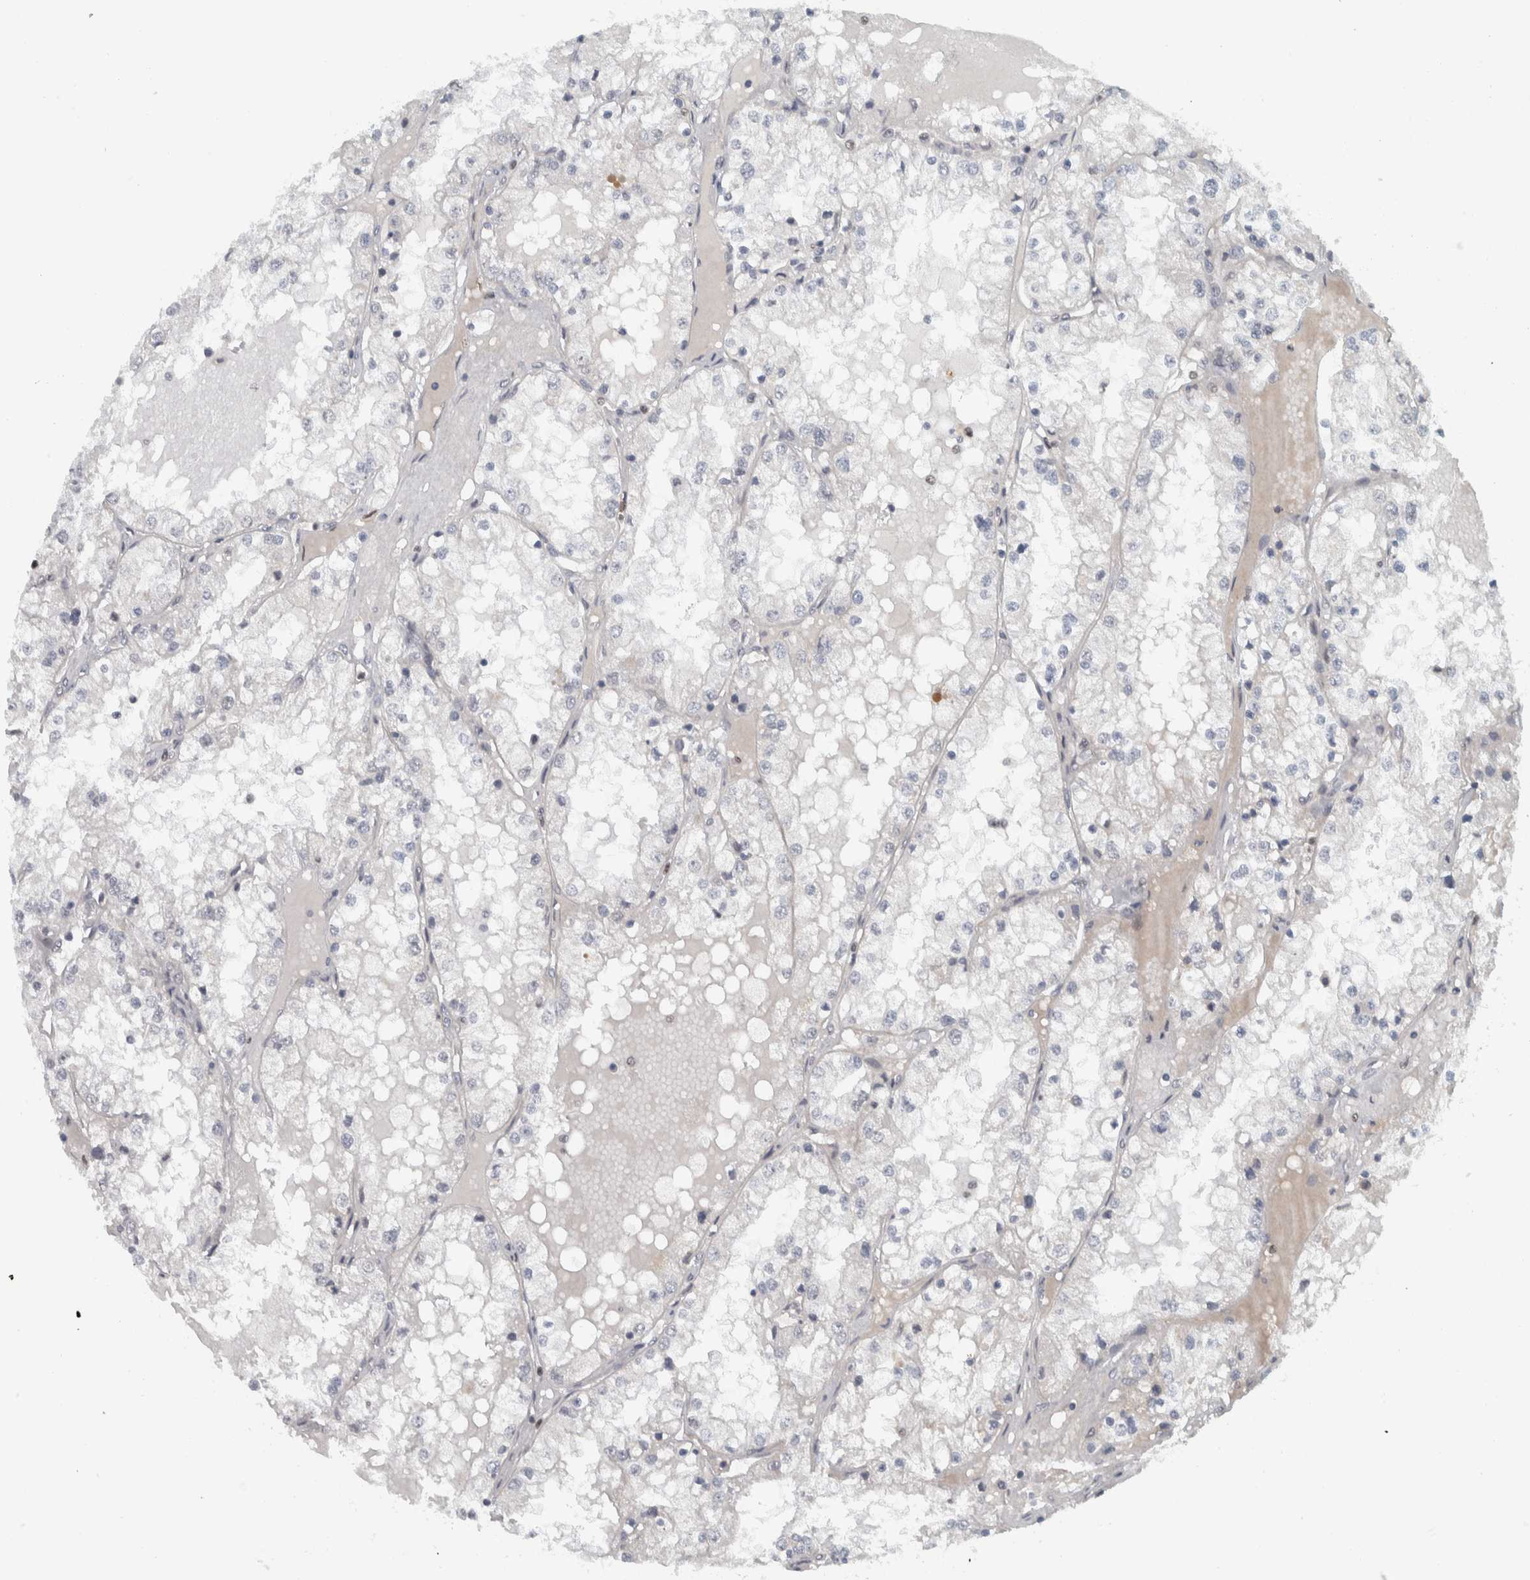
{"staining": {"intensity": "negative", "quantity": "none", "location": "none"}, "tissue": "renal cancer", "cell_type": "Tumor cells", "image_type": "cancer", "snomed": [{"axis": "morphology", "description": "Adenocarcinoma, NOS"}, {"axis": "topography", "description": "Kidney"}], "caption": "Image shows no significant protein positivity in tumor cells of renal adenocarcinoma.", "gene": "ADPRM", "patient": {"sex": "male", "age": 68}}